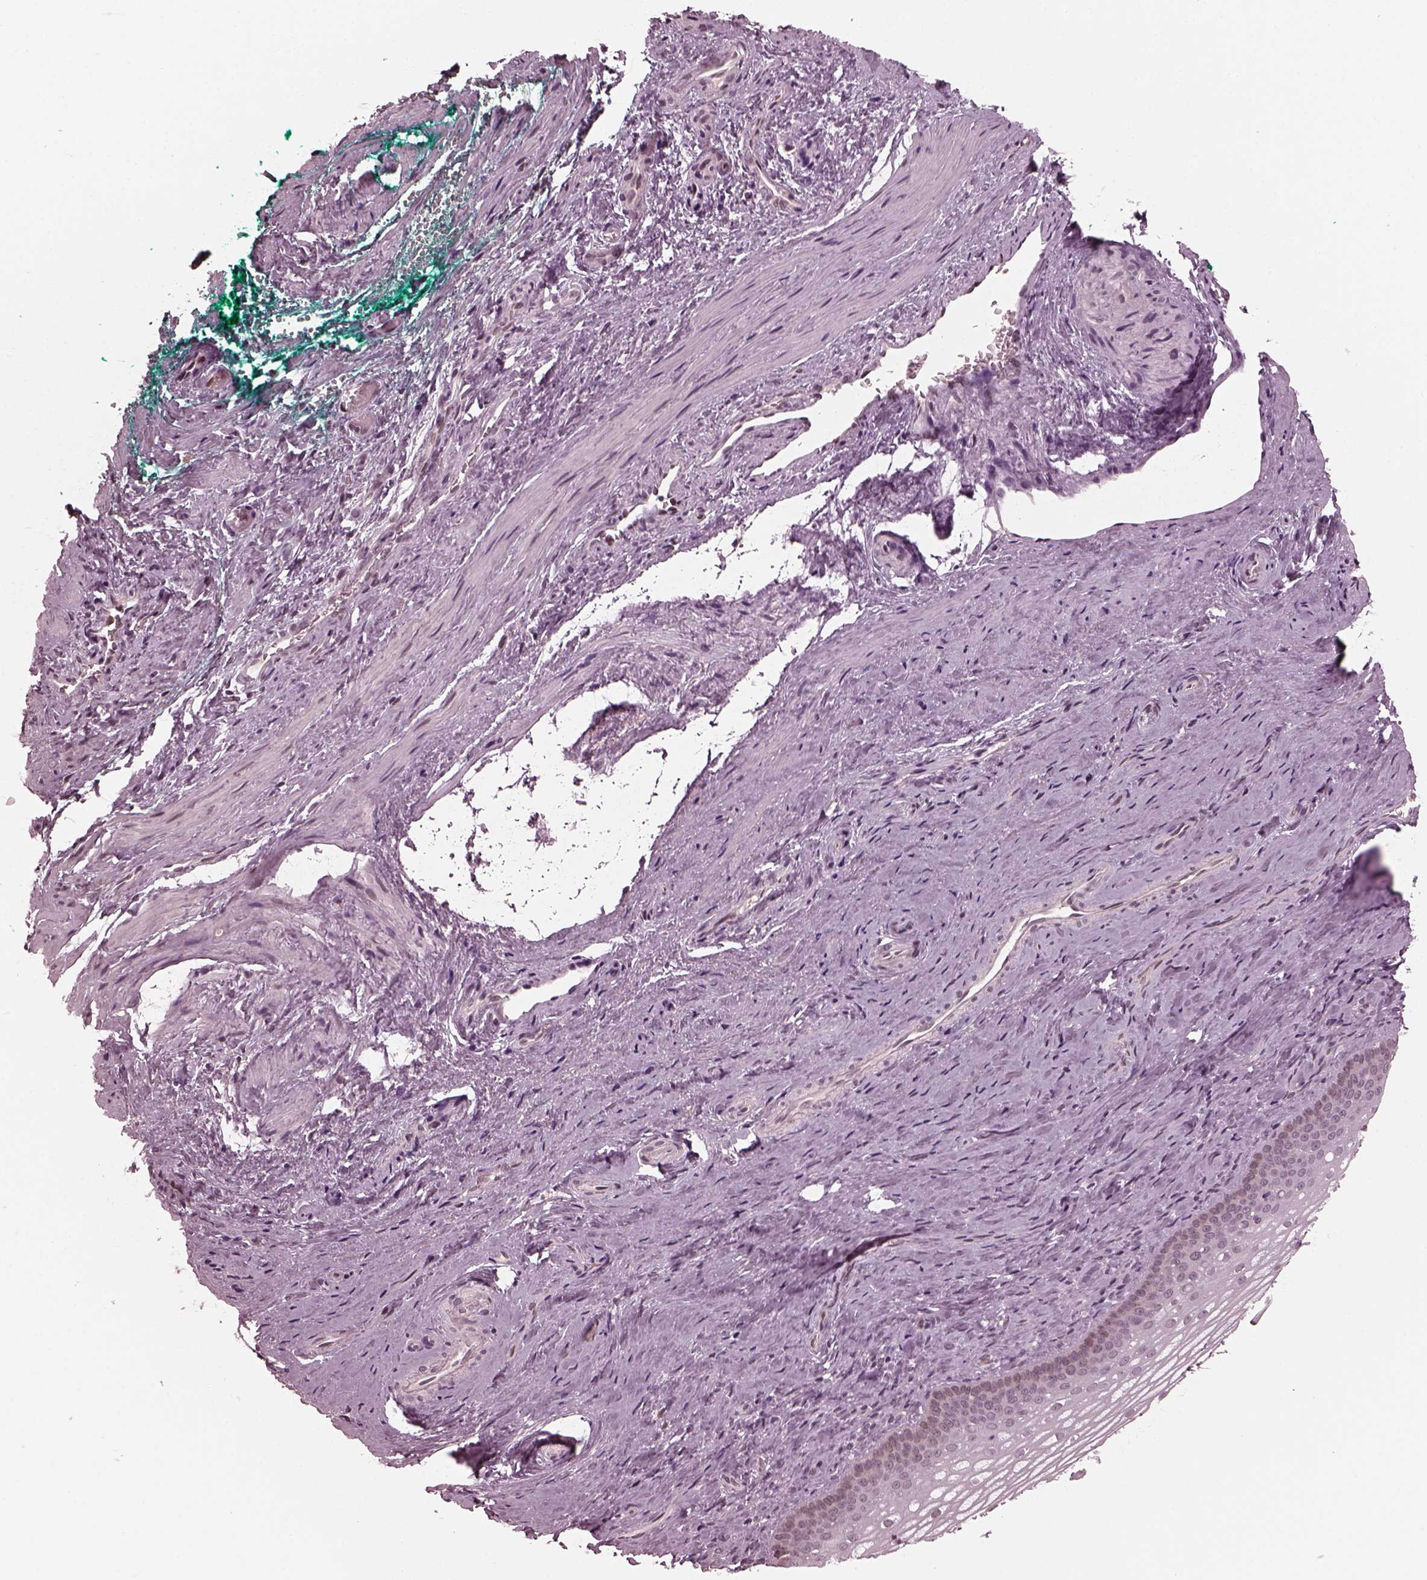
{"staining": {"intensity": "weak", "quantity": "<25%", "location": "nuclear"}, "tissue": "vagina", "cell_type": "Squamous epithelial cells", "image_type": "normal", "snomed": [{"axis": "morphology", "description": "Normal tissue, NOS"}, {"axis": "topography", "description": "Vagina"}], "caption": "This is an immunohistochemistry histopathology image of normal vagina. There is no positivity in squamous epithelial cells.", "gene": "TRIB3", "patient": {"sex": "female", "age": 44}}